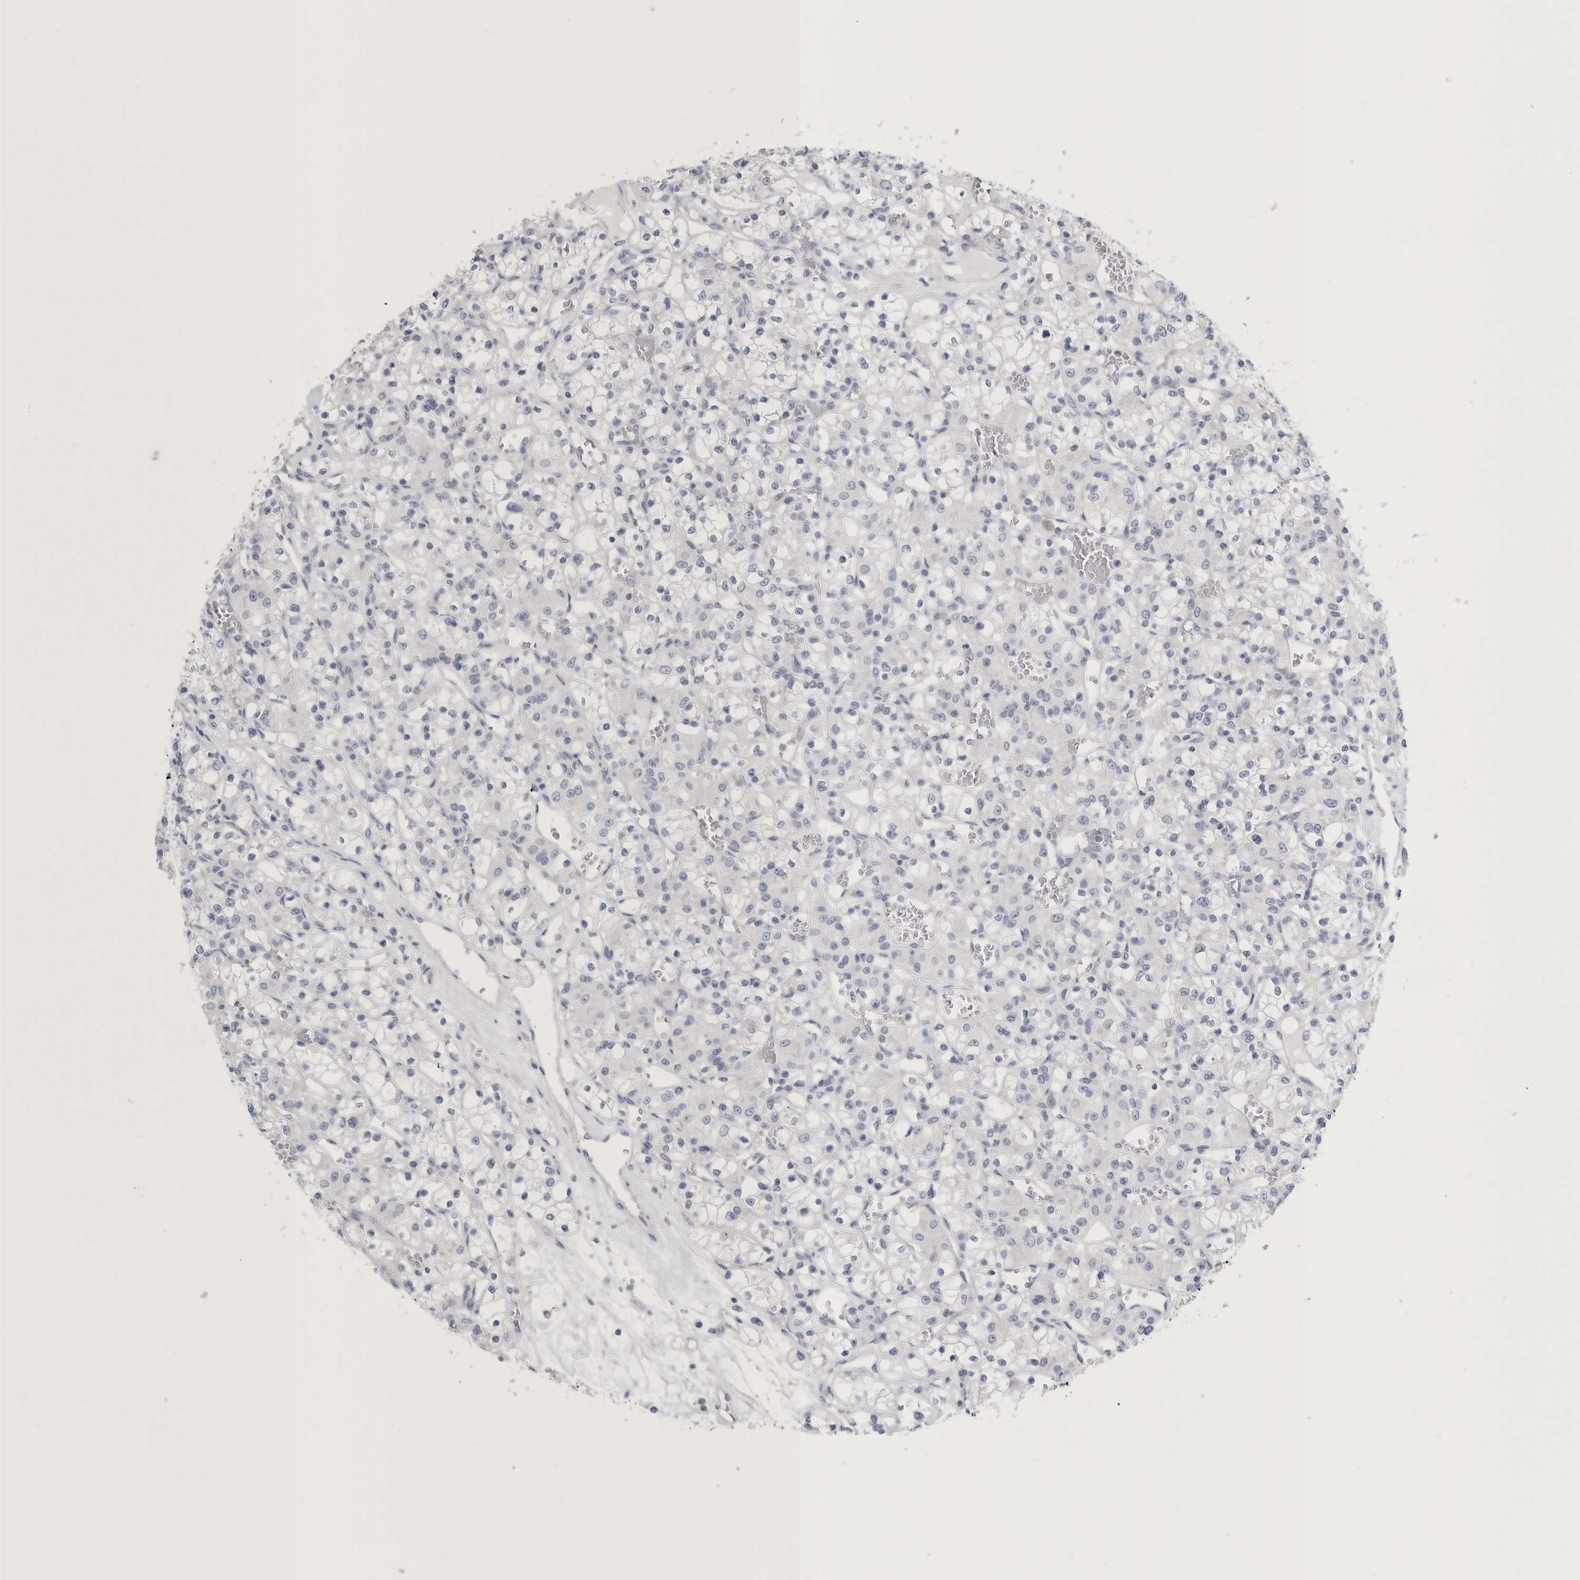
{"staining": {"intensity": "negative", "quantity": "none", "location": "none"}, "tissue": "renal cancer", "cell_type": "Tumor cells", "image_type": "cancer", "snomed": [{"axis": "morphology", "description": "Adenocarcinoma, NOS"}, {"axis": "topography", "description": "Kidney"}], "caption": "High power microscopy photomicrograph of an immunohistochemistry (IHC) image of renal cancer (adenocarcinoma), revealing no significant positivity in tumor cells.", "gene": "TIMP1", "patient": {"sex": "female", "age": 59}}